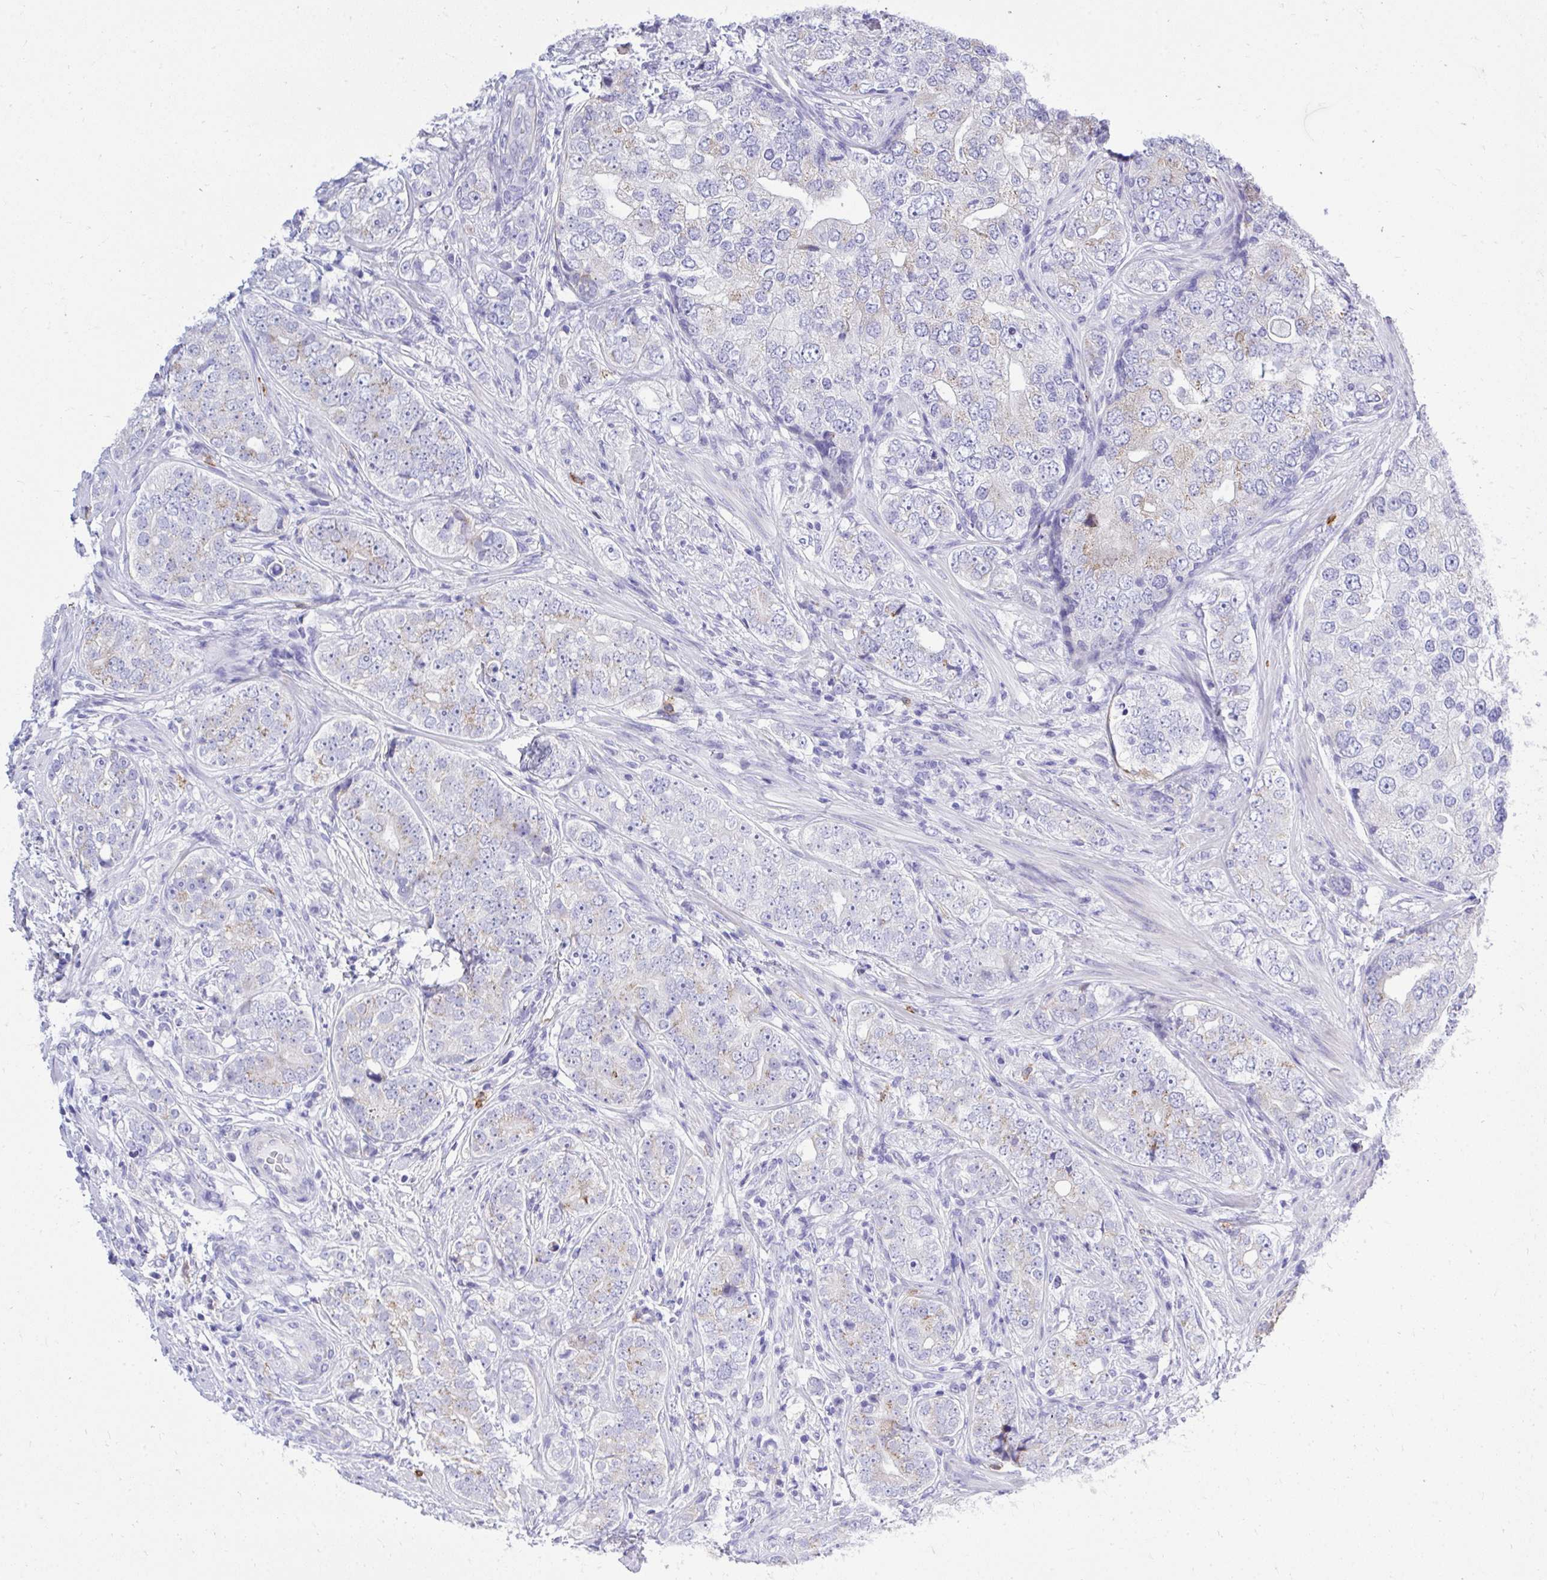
{"staining": {"intensity": "negative", "quantity": "none", "location": "none"}, "tissue": "prostate cancer", "cell_type": "Tumor cells", "image_type": "cancer", "snomed": [{"axis": "morphology", "description": "Adenocarcinoma, High grade"}, {"axis": "topography", "description": "Prostate"}], "caption": "Human prostate cancer (high-grade adenocarcinoma) stained for a protein using immunohistochemistry displays no staining in tumor cells.", "gene": "PSD", "patient": {"sex": "male", "age": 60}}